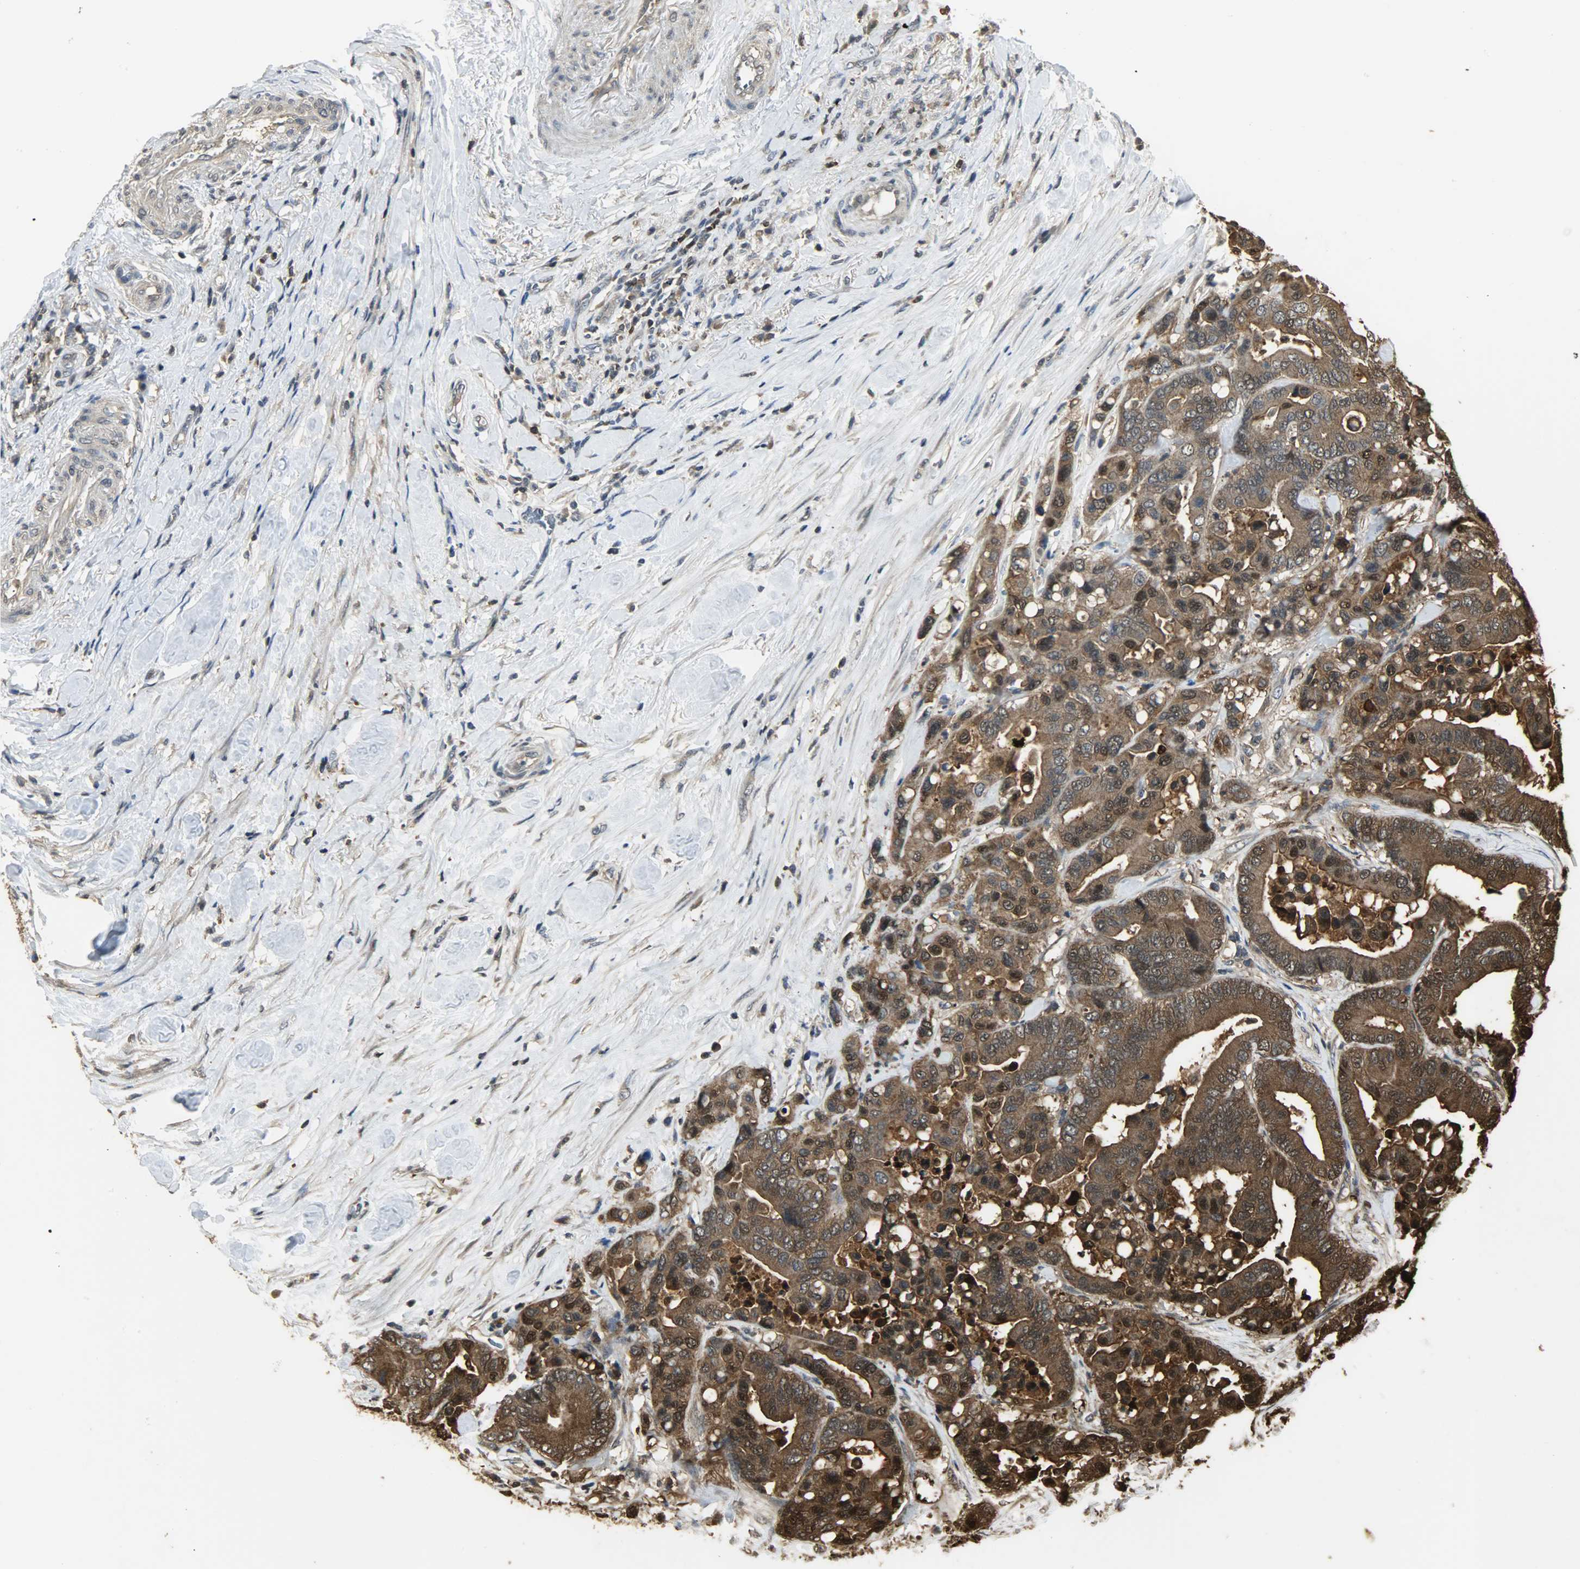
{"staining": {"intensity": "strong", "quantity": ">75%", "location": "cytoplasmic/membranous,nuclear"}, "tissue": "colorectal cancer", "cell_type": "Tumor cells", "image_type": "cancer", "snomed": [{"axis": "morphology", "description": "Adenocarcinoma, NOS"}, {"axis": "topography", "description": "Colon"}], "caption": "Strong cytoplasmic/membranous and nuclear staining is identified in approximately >75% of tumor cells in colorectal adenocarcinoma.", "gene": "YWHAZ", "patient": {"sex": "male", "age": 82}}